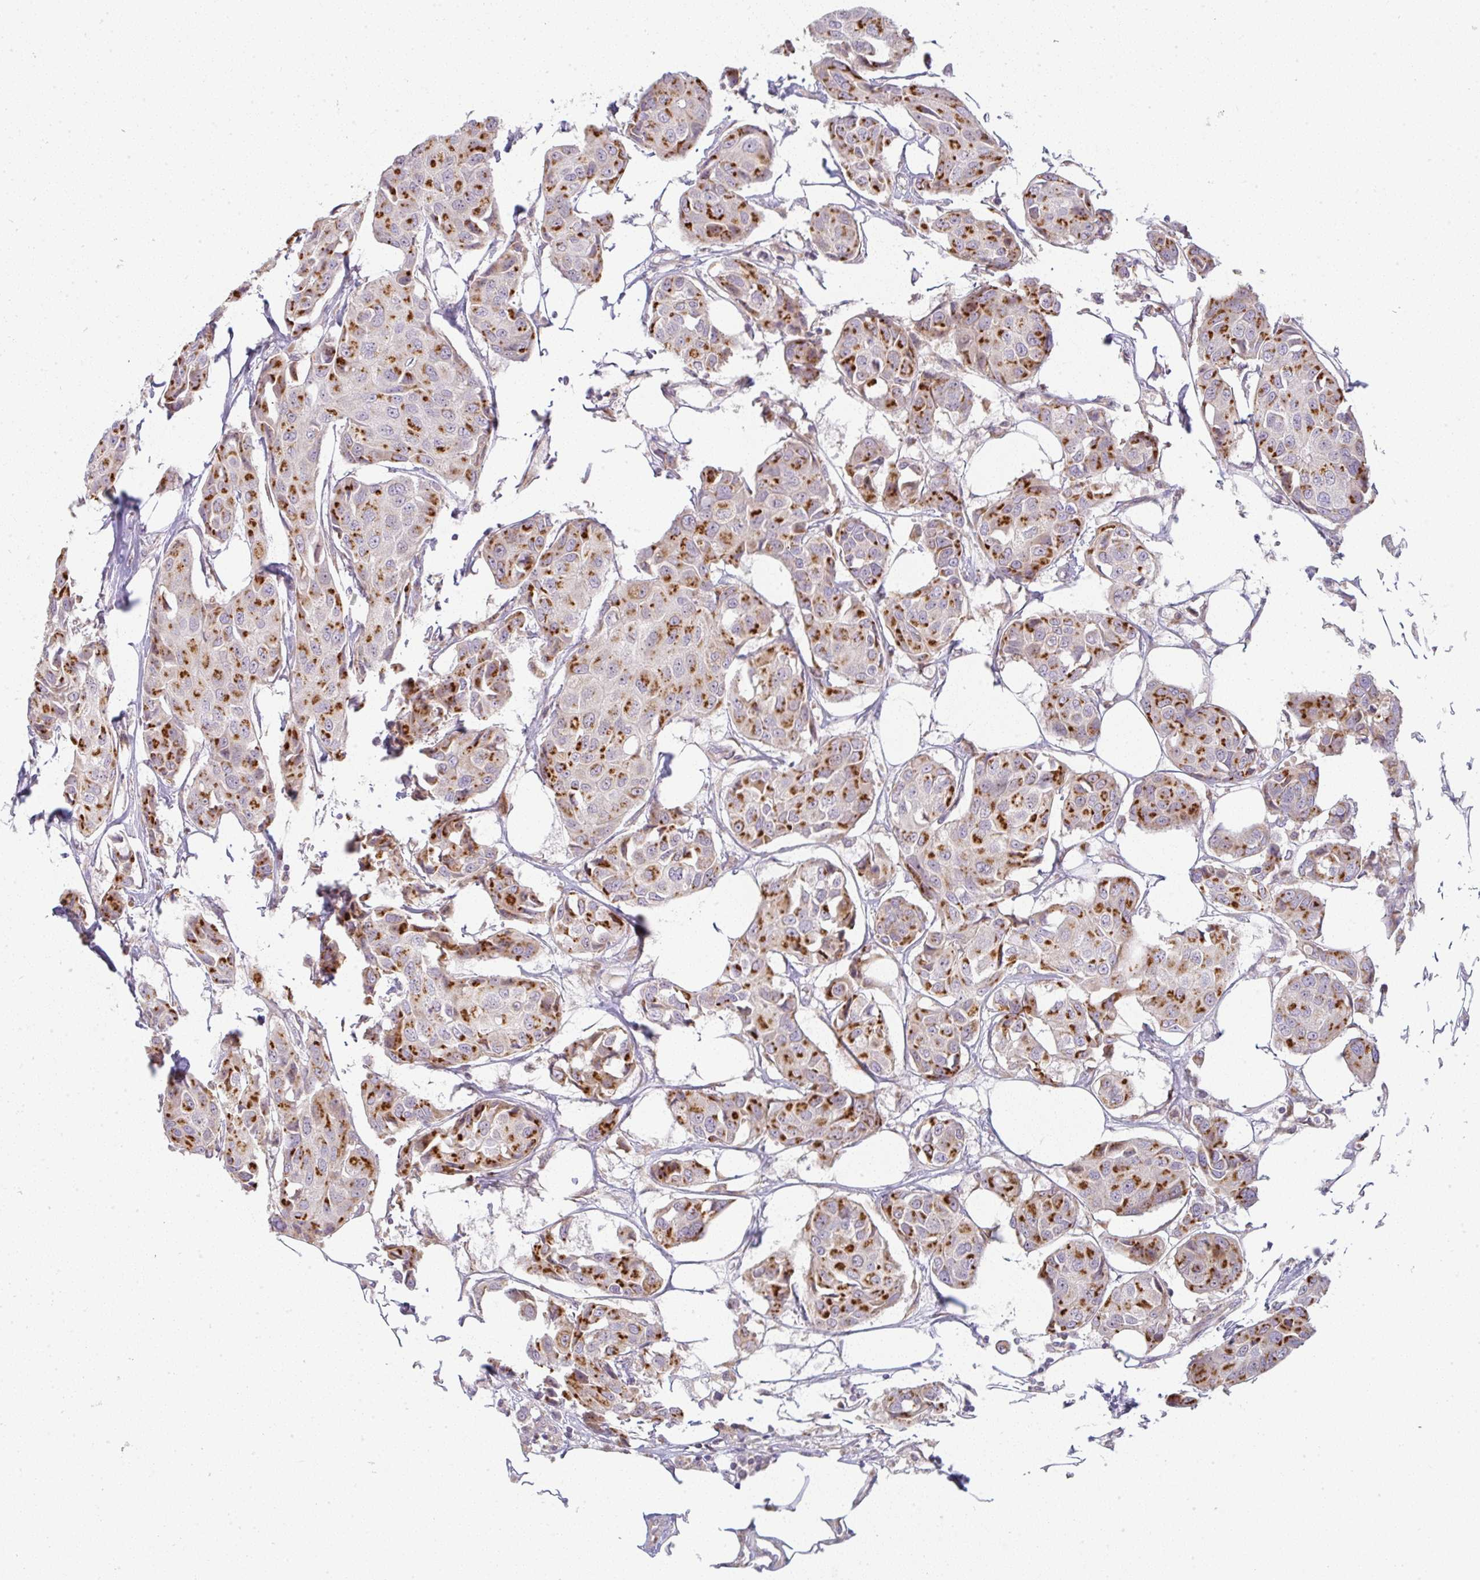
{"staining": {"intensity": "strong", "quantity": "25%-75%", "location": "cytoplasmic/membranous"}, "tissue": "breast cancer", "cell_type": "Tumor cells", "image_type": "cancer", "snomed": [{"axis": "morphology", "description": "Duct carcinoma"}, {"axis": "topography", "description": "Breast"}, {"axis": "topography", "description": "Lymph node"}], "caption": "Breast cancer stained for a protein shows strong cytoplasmic/membranous positivity in tumor cells.", "gene": "MOB1A", "patient": {"sex": "female", "age": 80}}